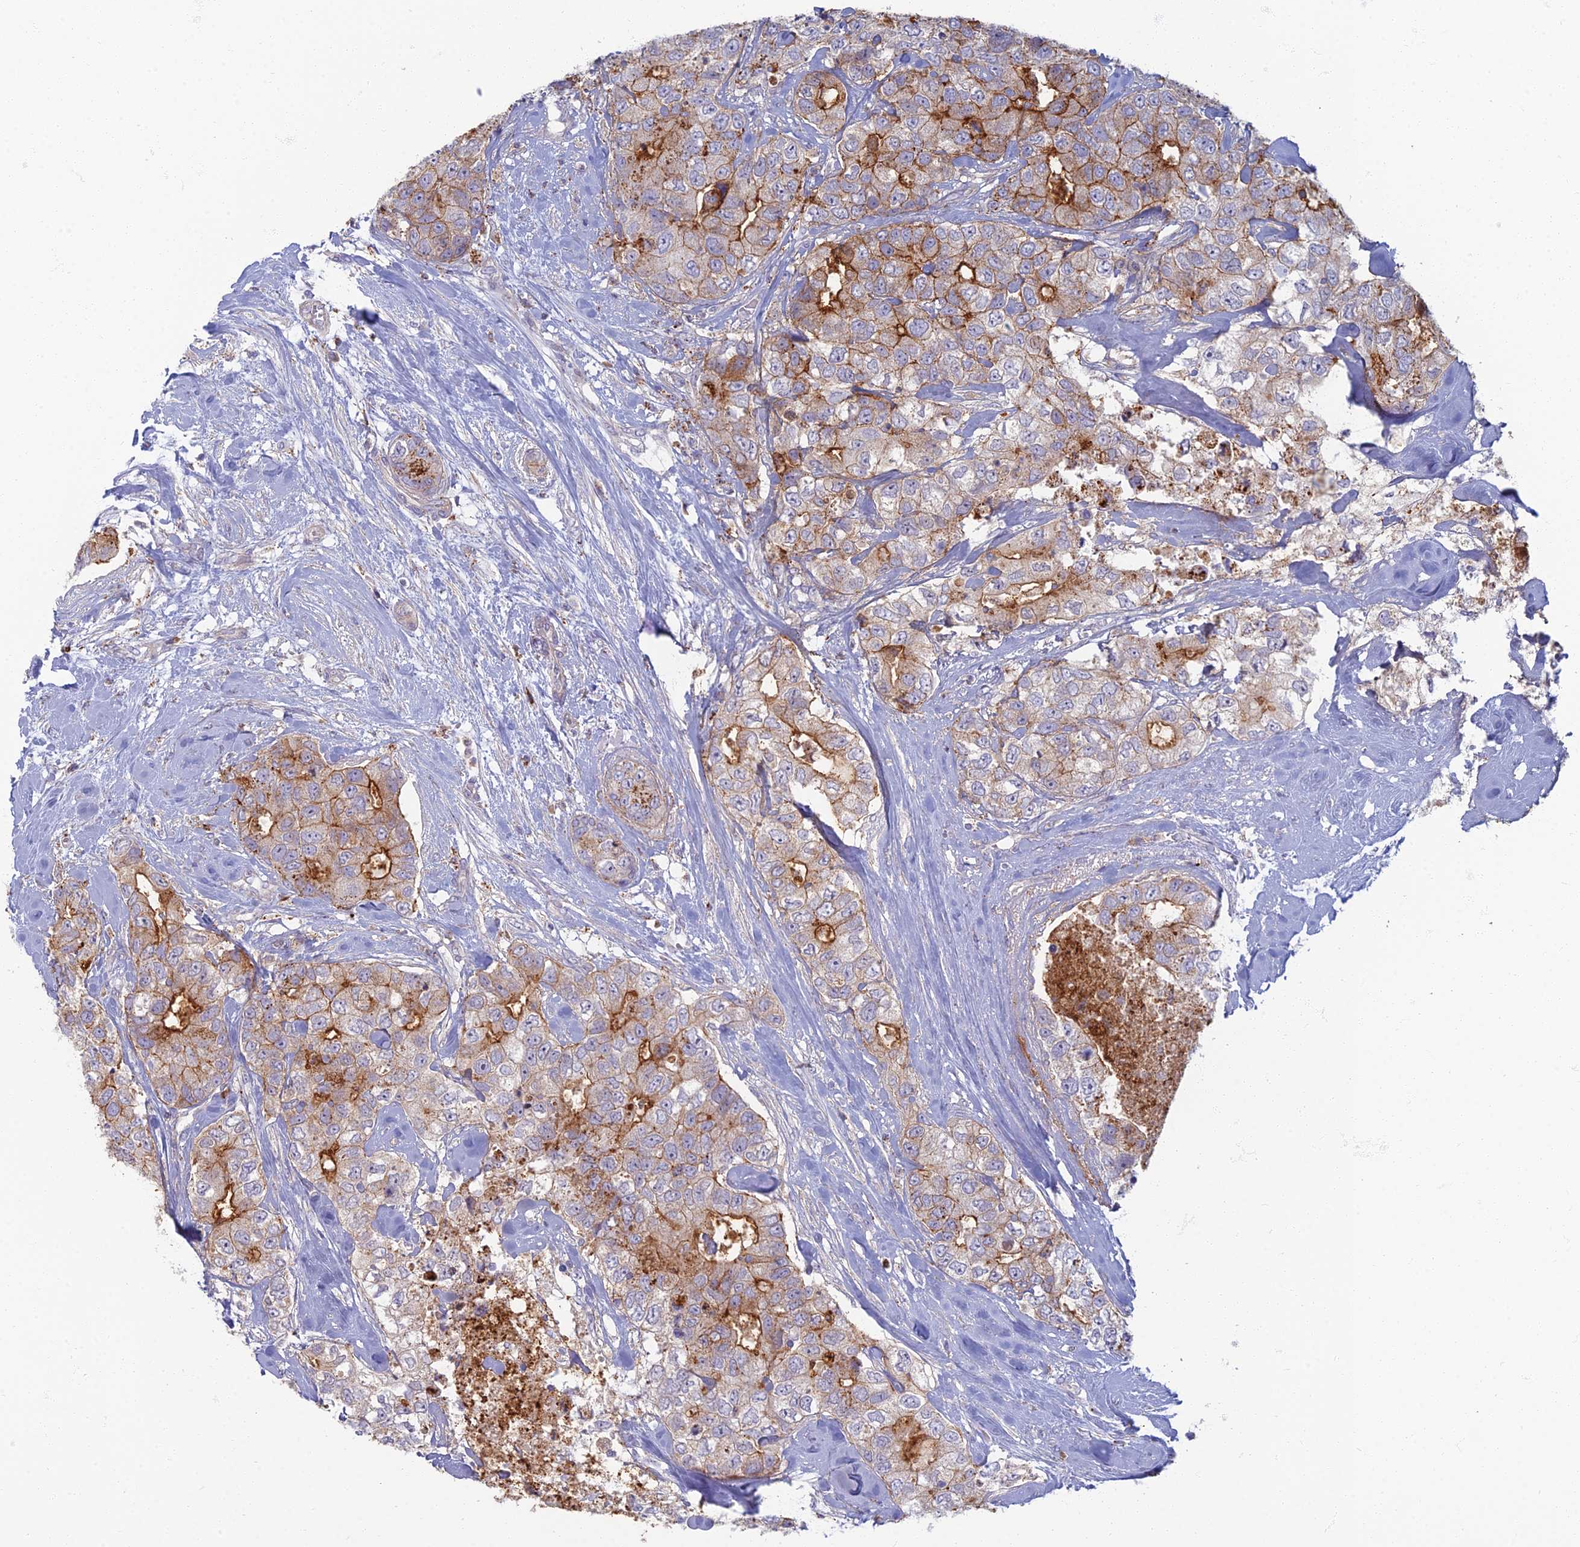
{"staining": {"intensity": "moderate", "quantity": "25%-75%", "location": "cytoplasmic/membranous"}, "tissue": "breast cancer", "cell_type": "Tumor cells", "image_type": "cancer", "snomed": [{"axis": "morphology", "description": "Duct carcinoma"}, {"axis": "topography", "description": "Breast"}], "caption": "Immunohistochemical staining of human breast infiltrating ductal carcinoma displays moderate cytoplasmic/membranous protein positivity in approximately 25%-75% of tumor cells.", "gene": "CHMP4B", "patient": {"sex": "female", "age": 62}}